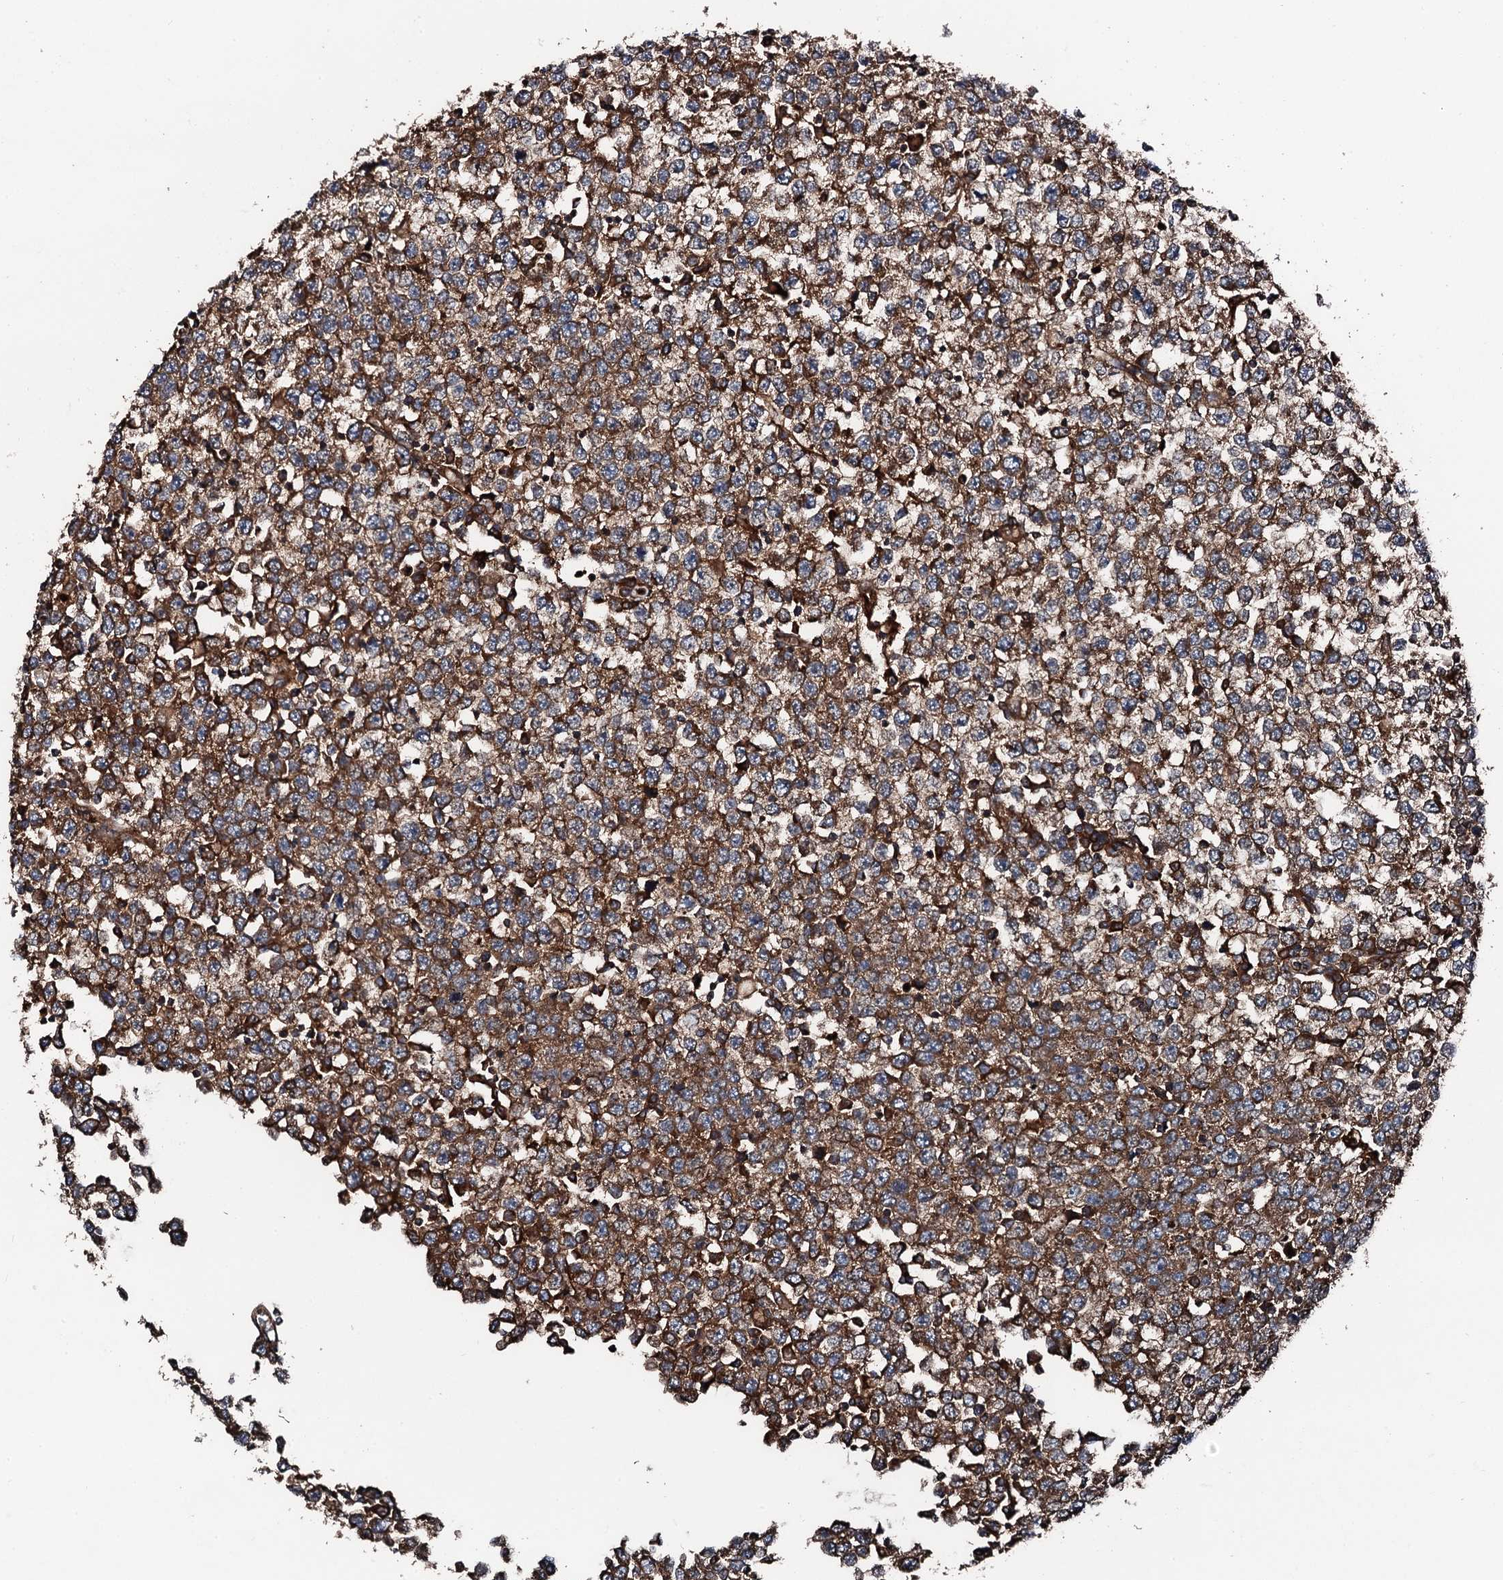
{"staining": {"intensity": "strong", "quantity": ">75%", "location": "cytoplasmic/membranous"}, "tissue": "testis cancer", "cell_type": "Tumor cells", "image_type": "cancer", "snomed": [{"axis": "morphology", "description": "Seminoma, NOS"}, {"axis": "topography", "description": "Testis"}], "caption": "Protein staining of testis cancer tissue shows strong cytoplasmic/membranous positivity in approximately >75% of tumor cells.", "gene": "FLYWCH1", "patient": {"sex": "male", "age": 65}}